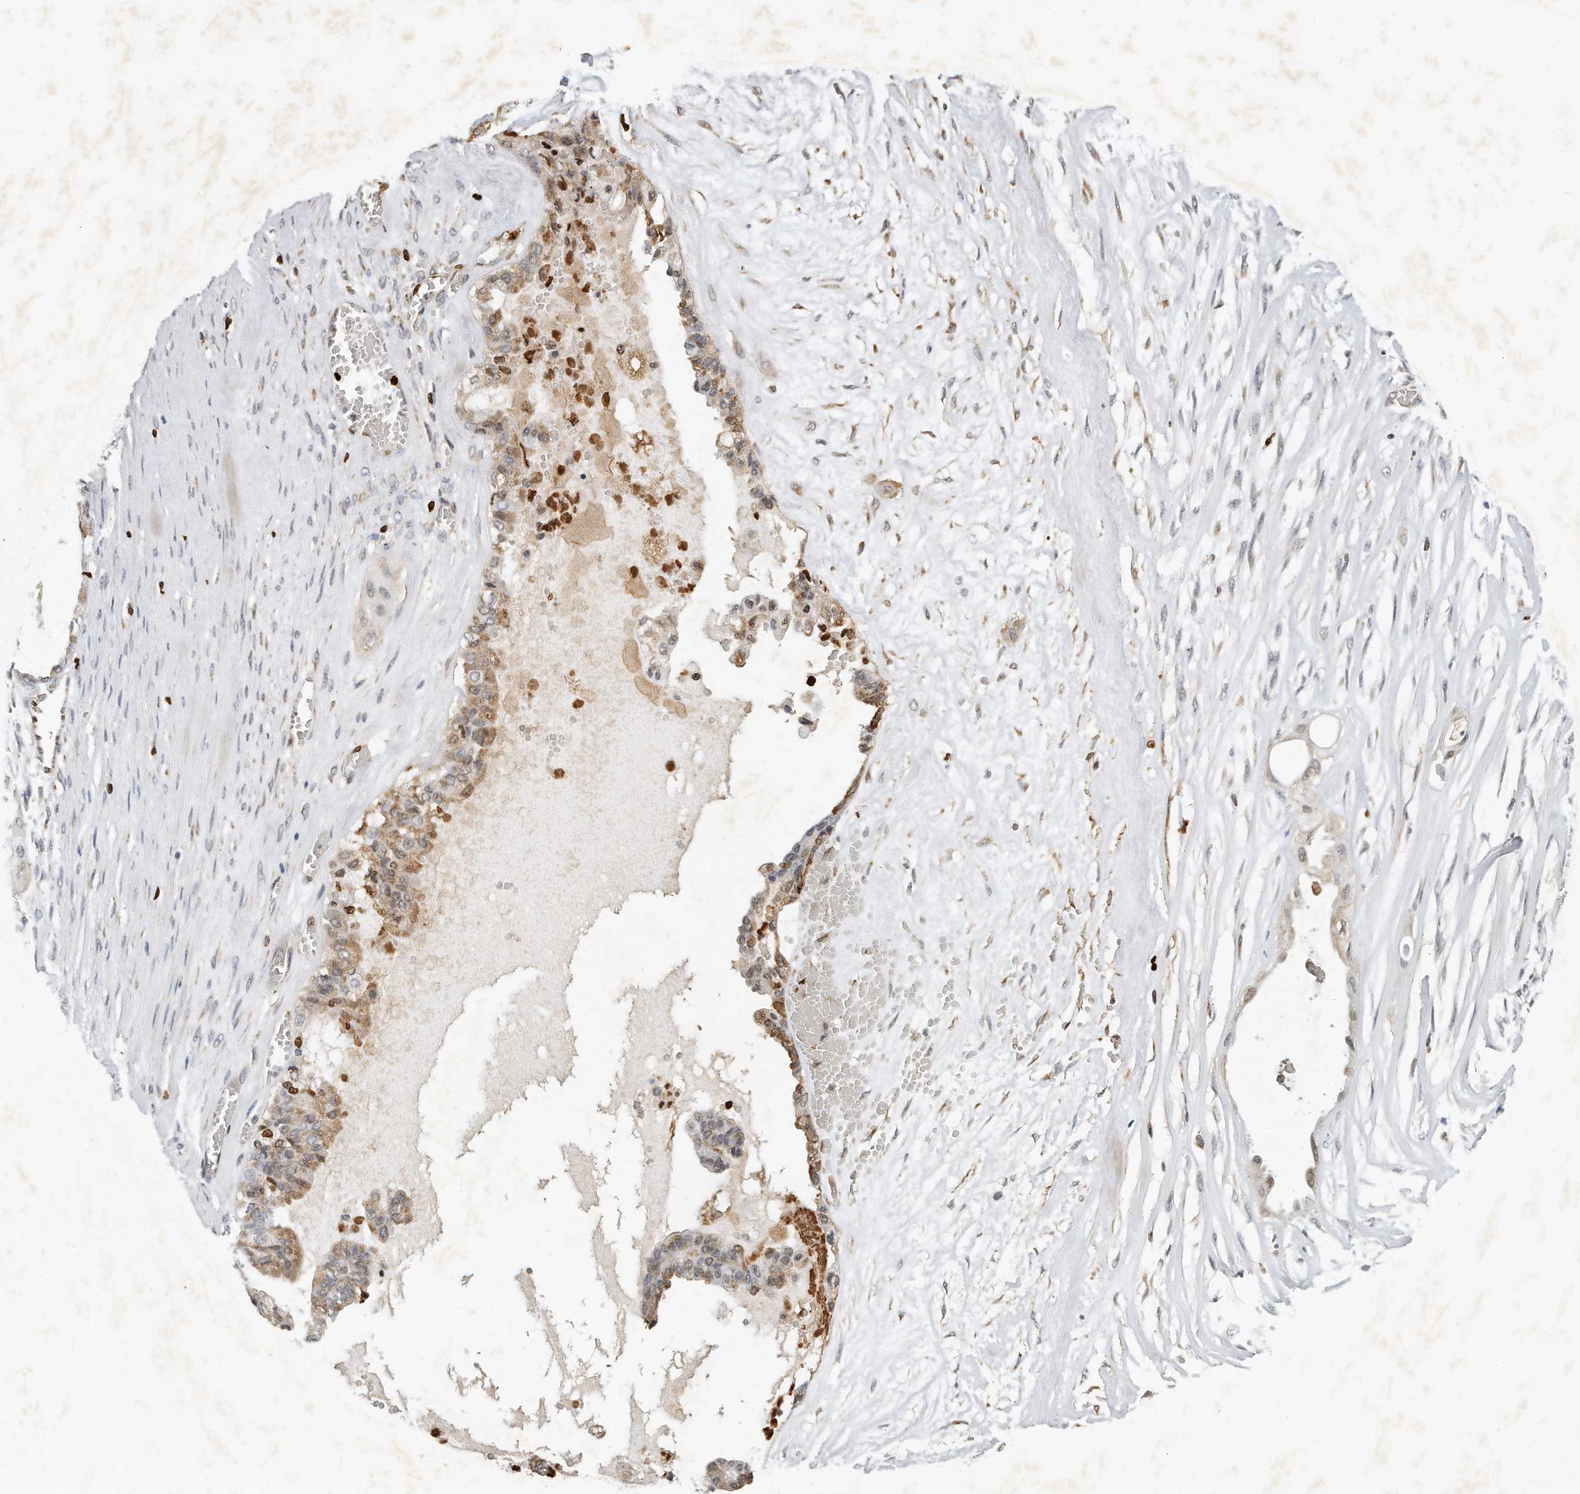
{"staining": {"intensity": "moderate", "quantity": "<25%", "location": "cytoplasmic/membranous"}, "tissue": "ovarian cancer", "cell_type": "Tumor cells", "image_type": "cancer", "snomed": [{"axis": "morphology", "description": "Carcinoma, NOS"}, {"axis": "morphology", "description": "Carcinoma, endometroid"}, {"axis": "topography", "description": "Ovary"}], "caption": "Immunohistochemical staining of human ovarian cancer demonstrates low levels of moderate cytoplasmic/membranous protein staining in about <25% of tumor cells.", "gene": "CTBP2", "patient": {"sex": "female", "age": 50}}